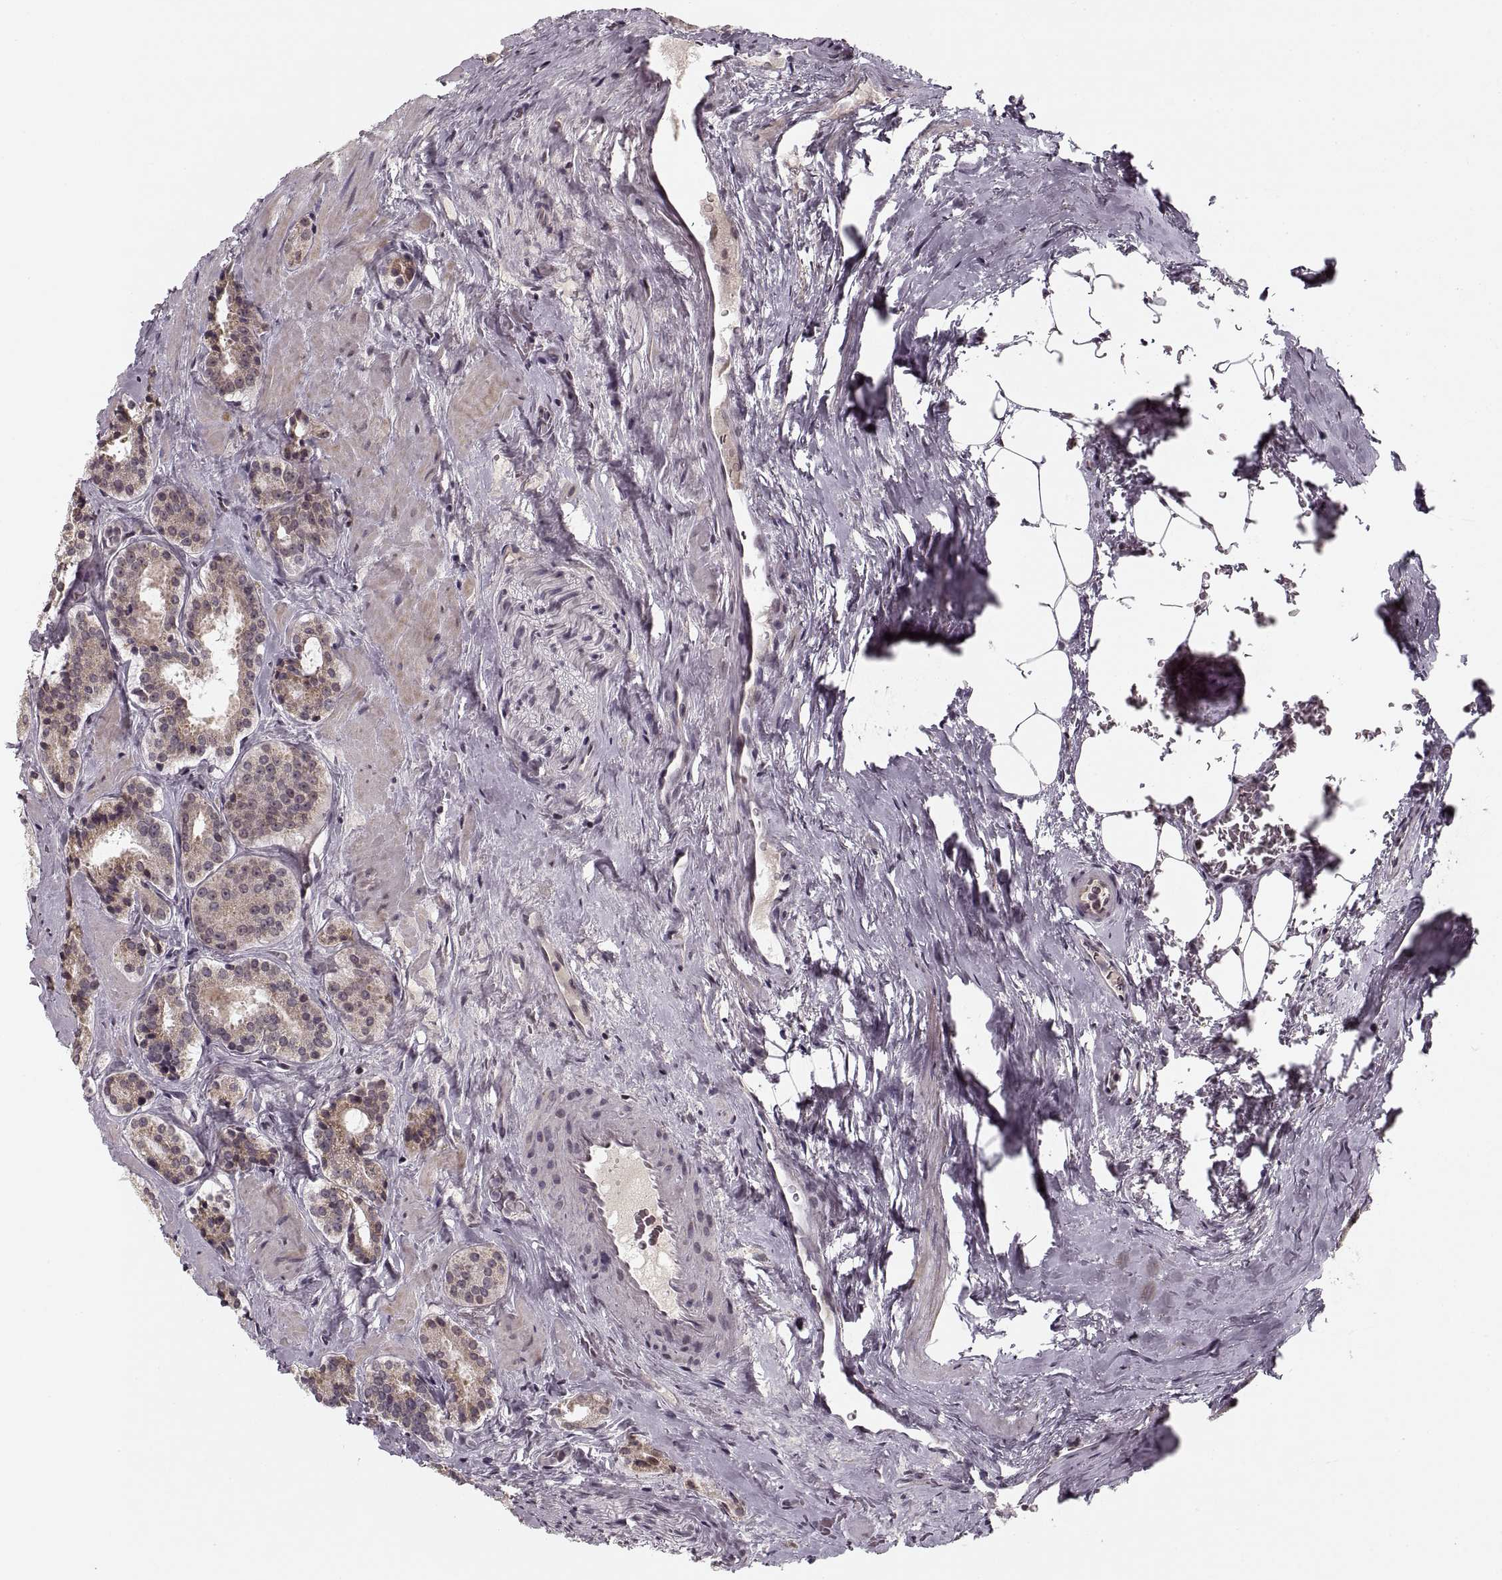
{"staining": {"intensity": "moderate", "quantity": "25%-75%", "location": "cytoplasmic/membranous"}, "tissue": "prostate cancer", "cell_type": "Tumor cells", "image_type": "cancer", "snomed": [{"axis": "morphology", "description": "Adenocarcinoma, NOS"}, {"axis": "morphology", "description": "Adenocarcinoma, High grade"}, {"axis": "topography", "description": "Prostate"}], "caption": "This micrograph exhibits prostate cancer (high-grade adenocarcinoma) stained with immunohistochemistry to label a protein in brown. The cytoplasmic/membranous of tumor cells show moderate positivity for the protein. Nuclei are counter-stained blue.", "gene": "ASIC3", "patient": {"sex": "male", "age": 62}}